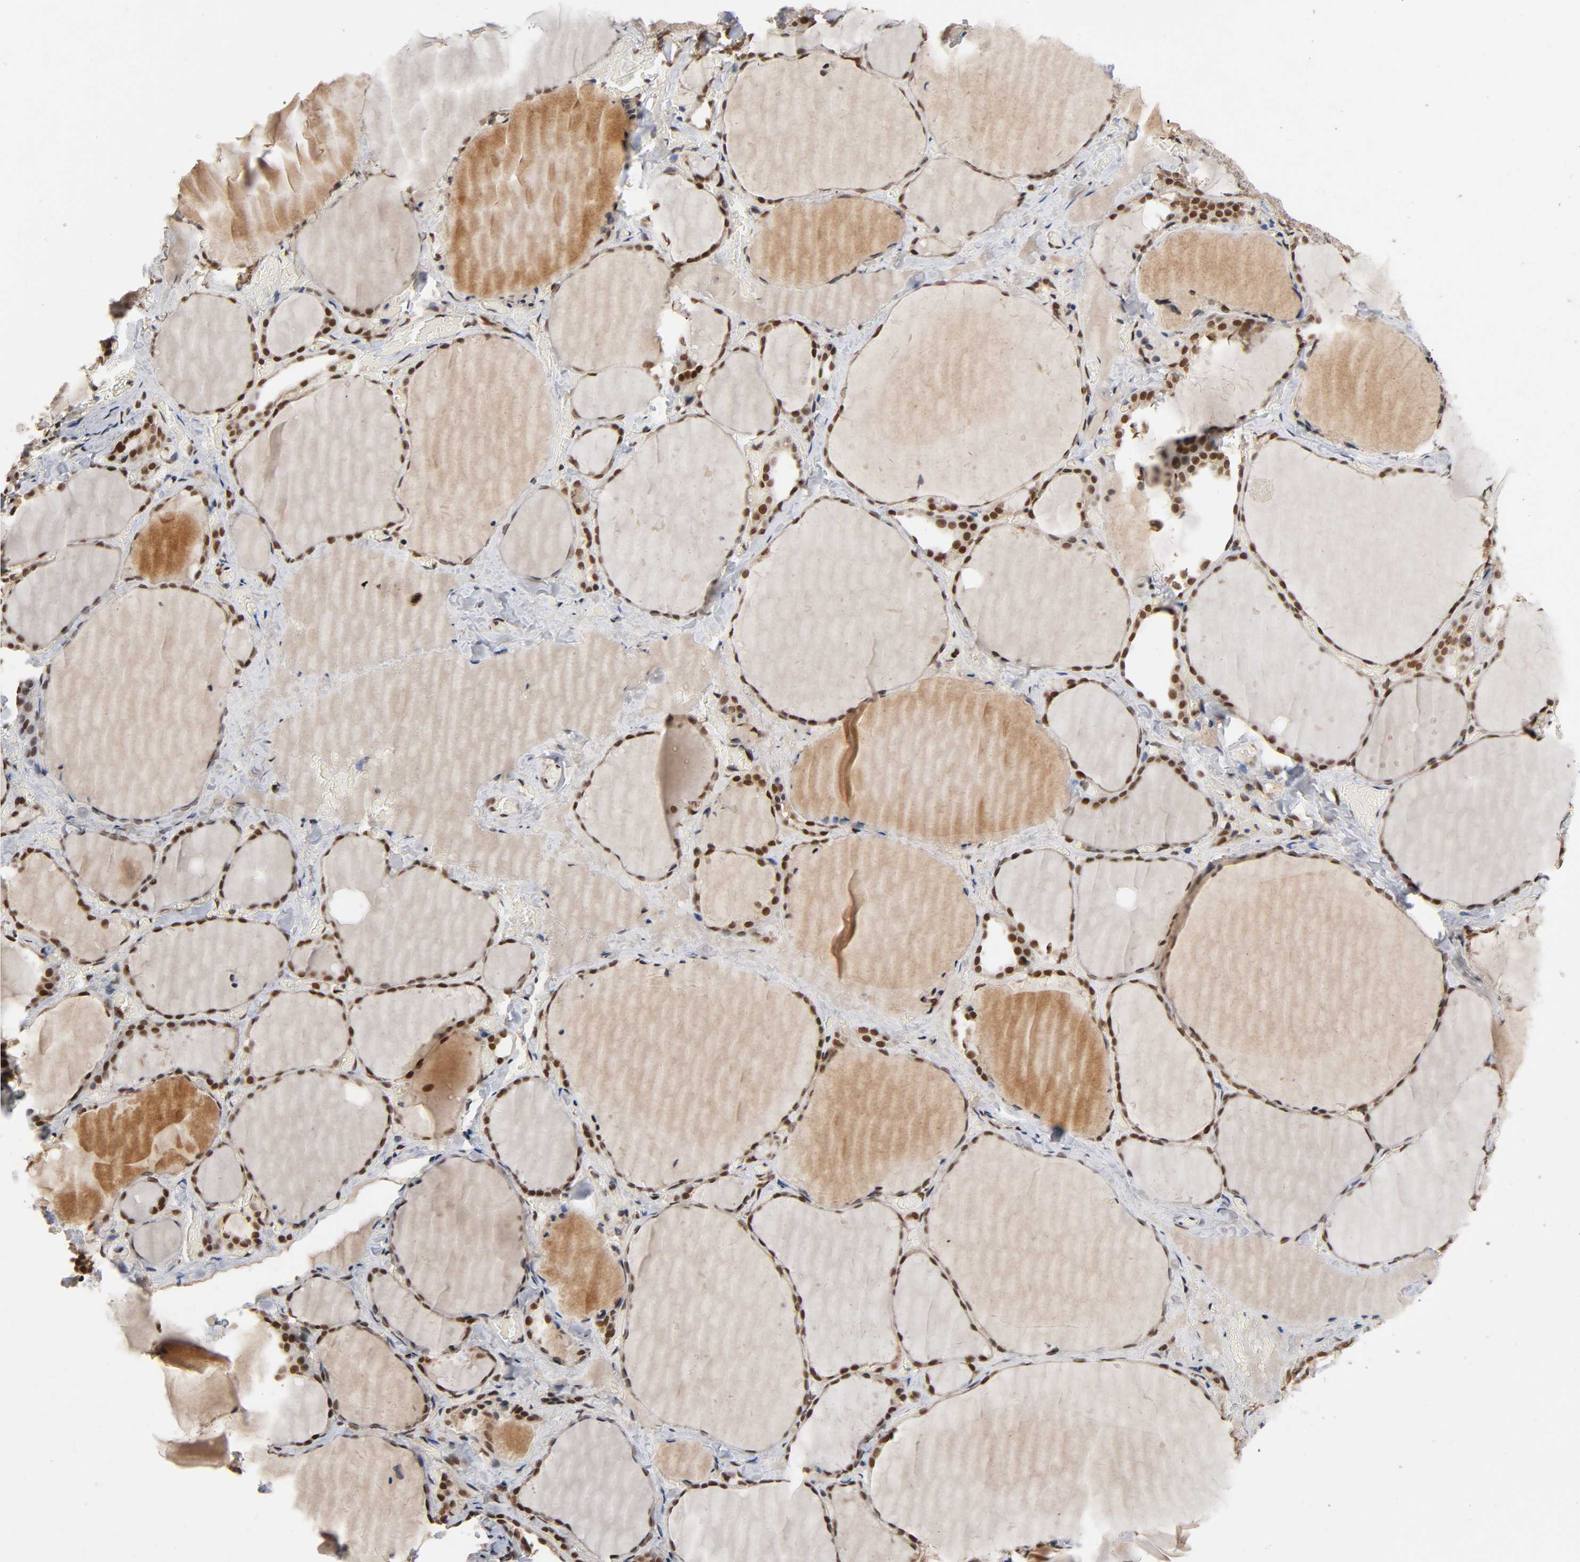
{"staining": {"intensity": "strong", "quantity": ">75%", "location": "nuclear"}, "tissue": "thyroid gland", "cell_type": "Glandular cells", "image_type": "normal", "snomed": [{"axis": "morphology", "description": "Normal tissue, NOS"}, {"axis": "topography", "description": "Thyroid gland"}], "caption": "This micrograph exhibits benign thyroid gland stained with immunohistochemistry to label a protein in brown. The nuclear of glandular cells show strong positivity for the protein. Nuclei are counter-stained blue.", "gene": "ZNF384", "patient": {"sex": "female", "age": 22}}